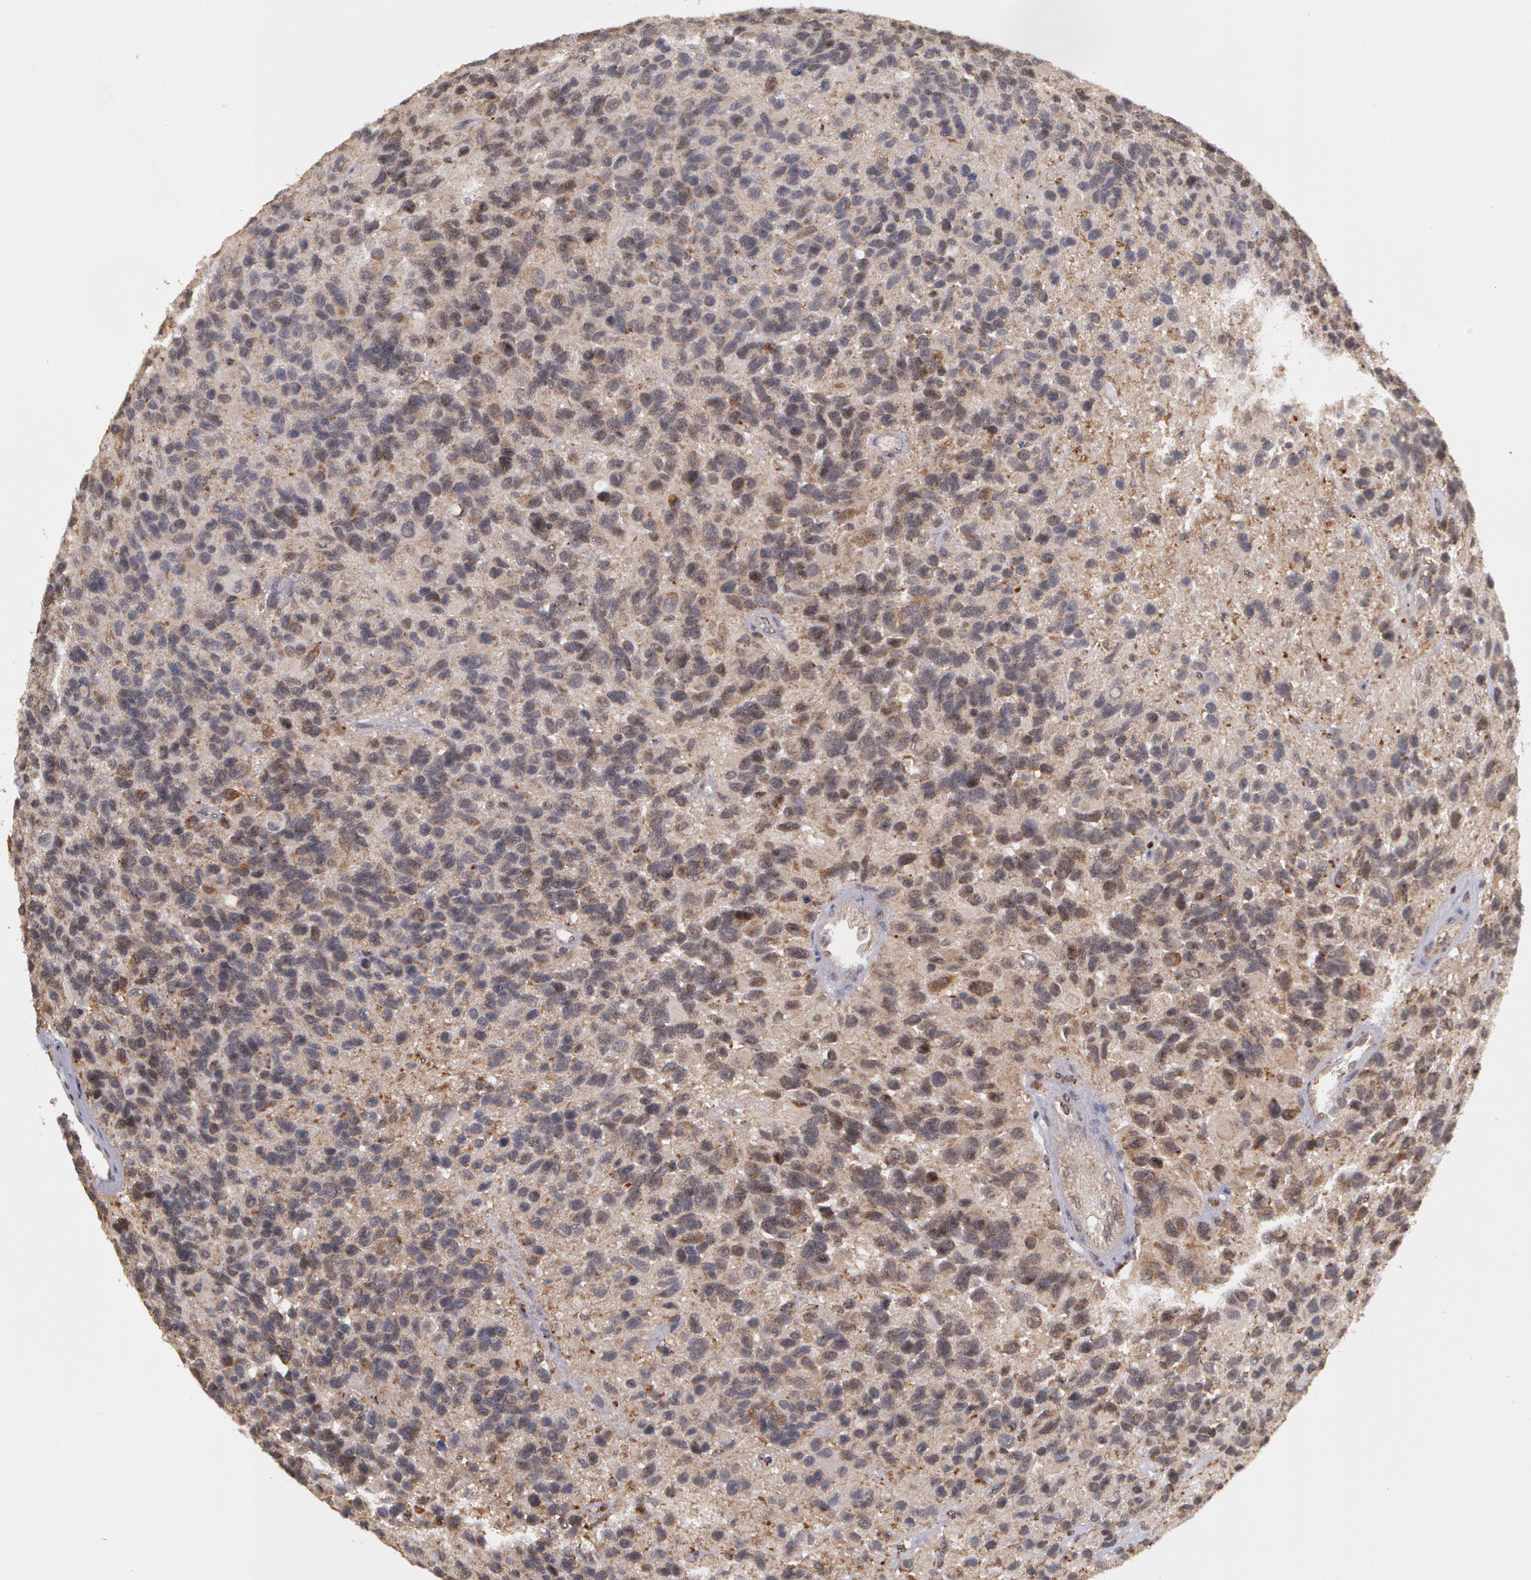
{"staining": {"intensity": "strong", "quantity": "25%-75%", "location": "cytoplasmic/membranous"}, "tissue": "glioma", "cell_type": "Tumor cells", "image_type": "cancer", "snomed": [{"axis": "morphology", "description": "Glioma, malignant, High grade"}, {"axis": "topography", "description": "Brain"}], "caption": "Protein staining by immunohistochemistry (IHC) reveals strong cytoplasmic/membranous expression in about 25%-75% of tumor cells in malignant glioma (high-grade).", "gene": "GLIS1", "patient": {"sex": "male", "age": 77}}